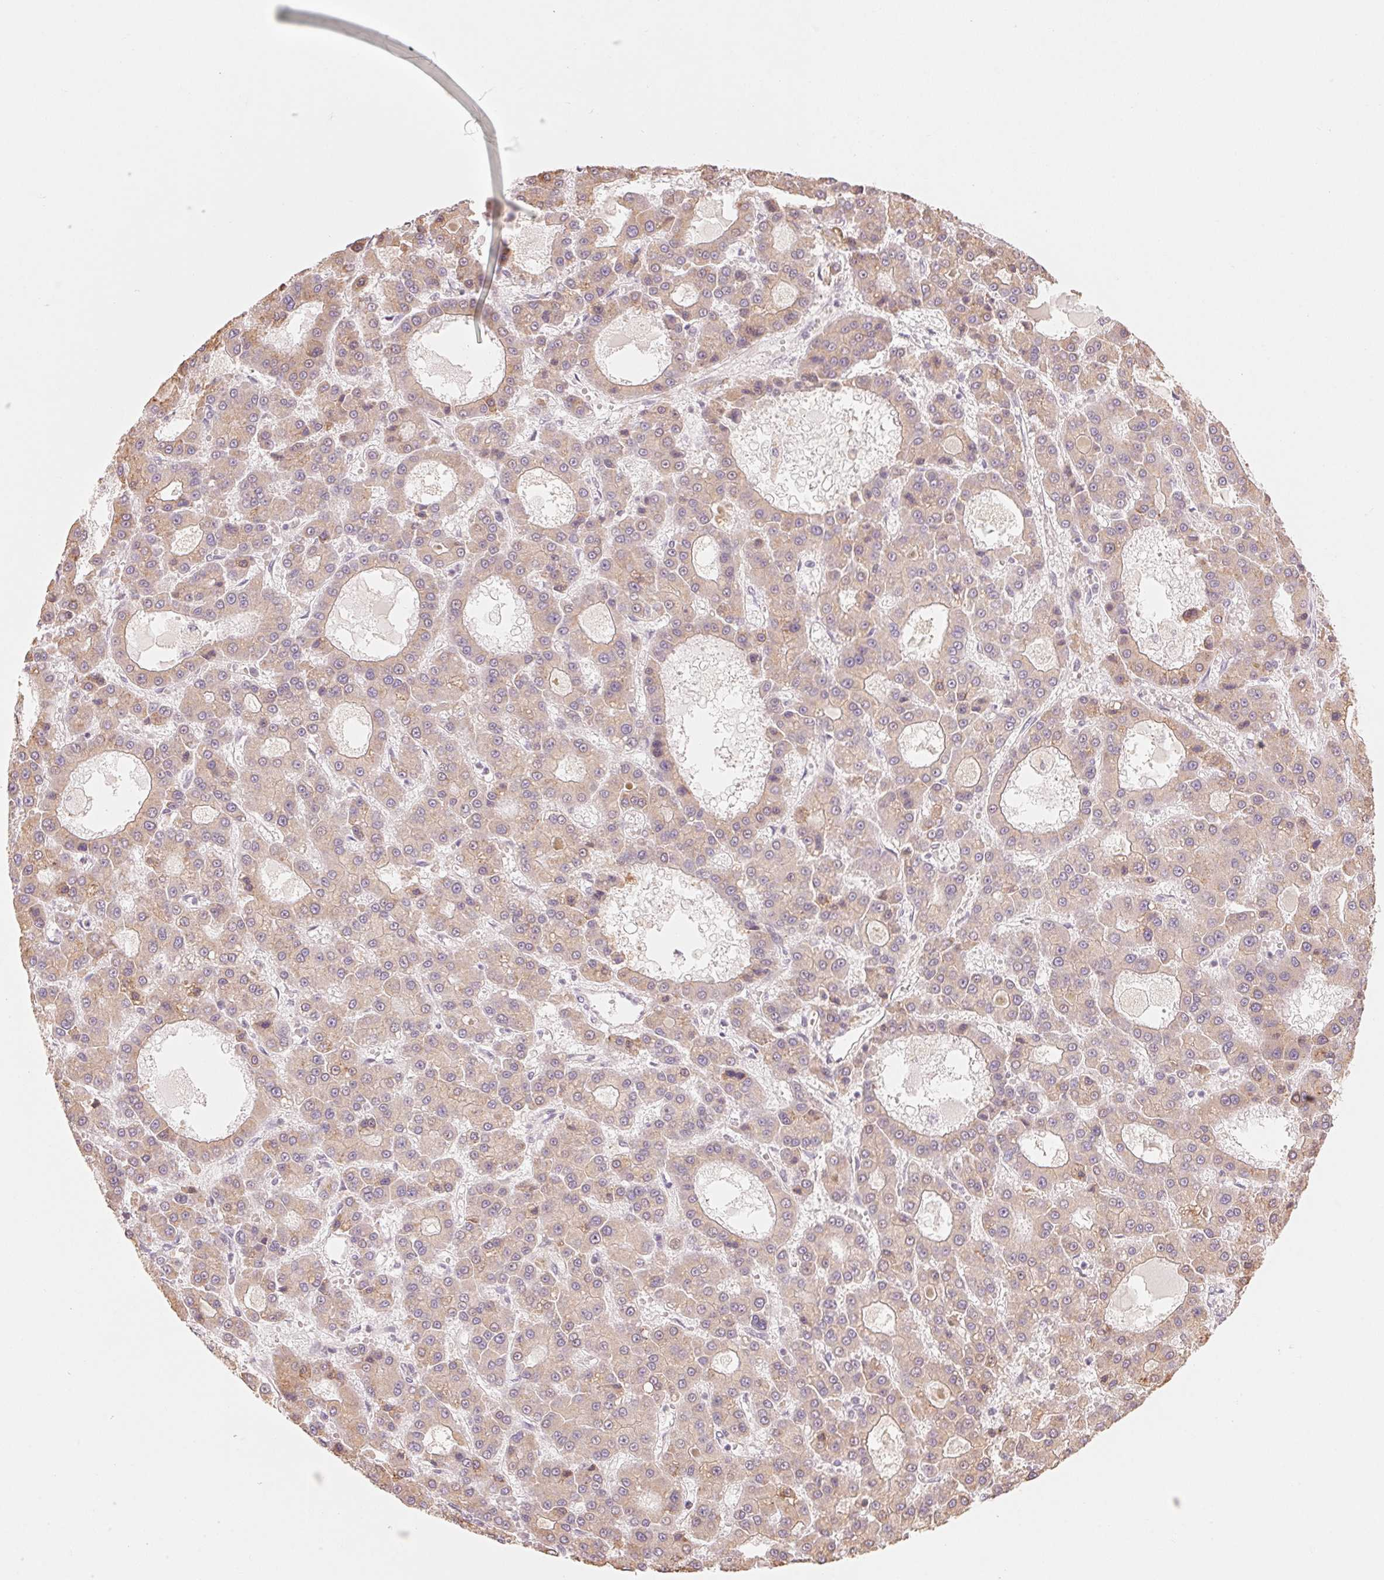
{"staining": {"intensity": "weak", "quantity": "<25%", "location": "cytoplasmic/membranous"}, "tissue": "liver cancer", "cell_type": "Tumor cells", "image_type": "cancer", "snomed": [{"axis": "morphology", "description": "Carcinoma, Hepatocellular, NOS"}, {"axis": "topography", "description": "Liver"}], "caption": "DAB immunohistochemical staining of liver cancer displays no significant expression in tumor cells.", "gene": "DENND2C", "patient": {"sex": "male", "age": 70}}